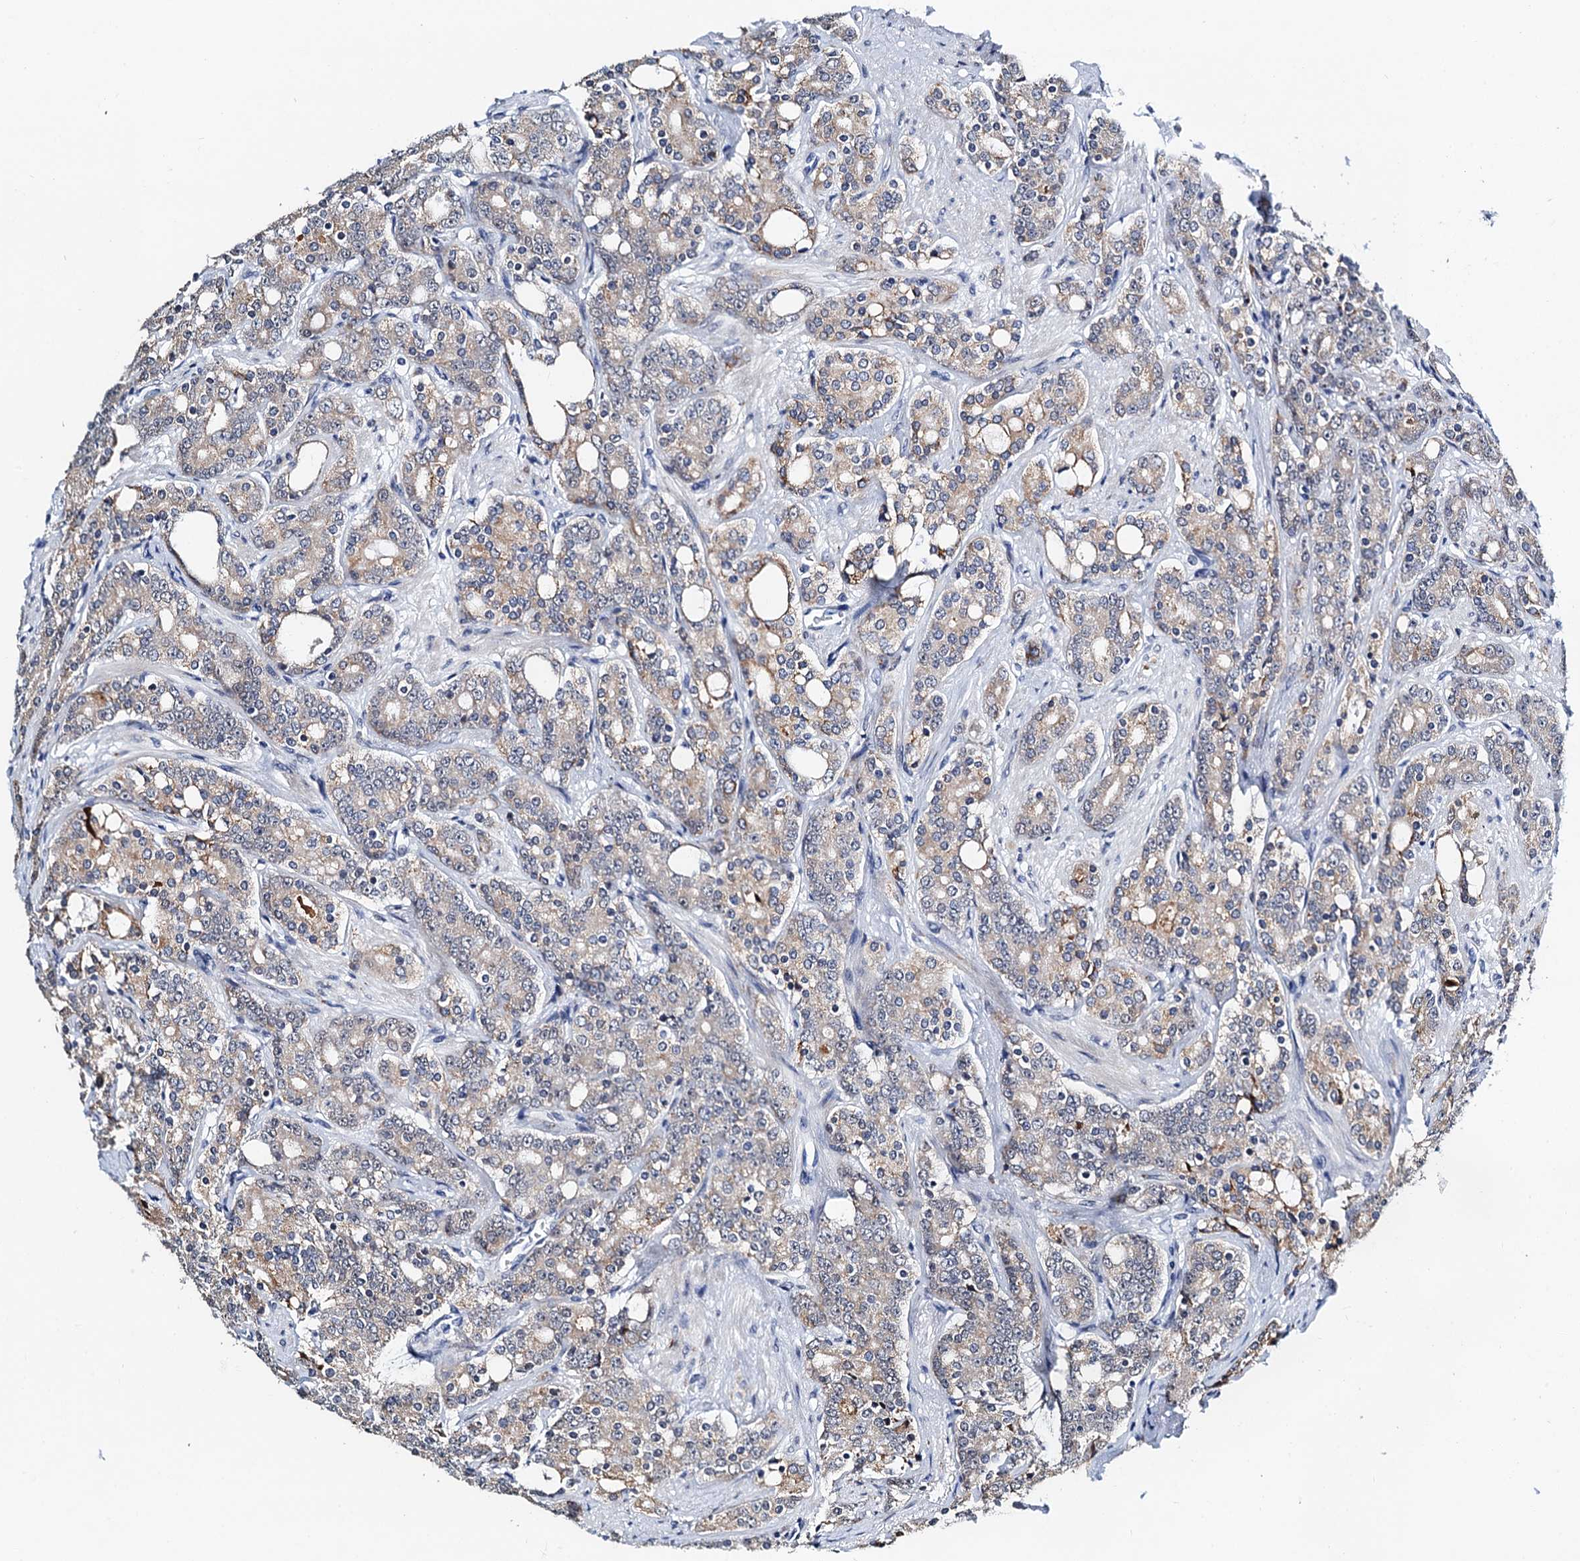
{"staining": {"intensity": "weak", "quantity": "25%-75%", "location": "cytoplasmic/membranous"}, "tissue": "prostate cancer", "cell_type": "Tumor cells", "image_type": "cancer", "snomed": [{"axis": "morphology", "description": "Adenocarcinoma, High grade"}, {"axis": "topography", "description": "Prostate"}], "caption": "Protein expression analysis of prostate cancer (adenocarcinoma (high-grade)) reveals weak cytoplasmic/membranous positivity in about 25%-75% of tumor cells. (DAB = brown stain, brightfield microscopy at high magnification).", "gene": "SLC7A10", "patient": {"sex": "male", "age": 62}}